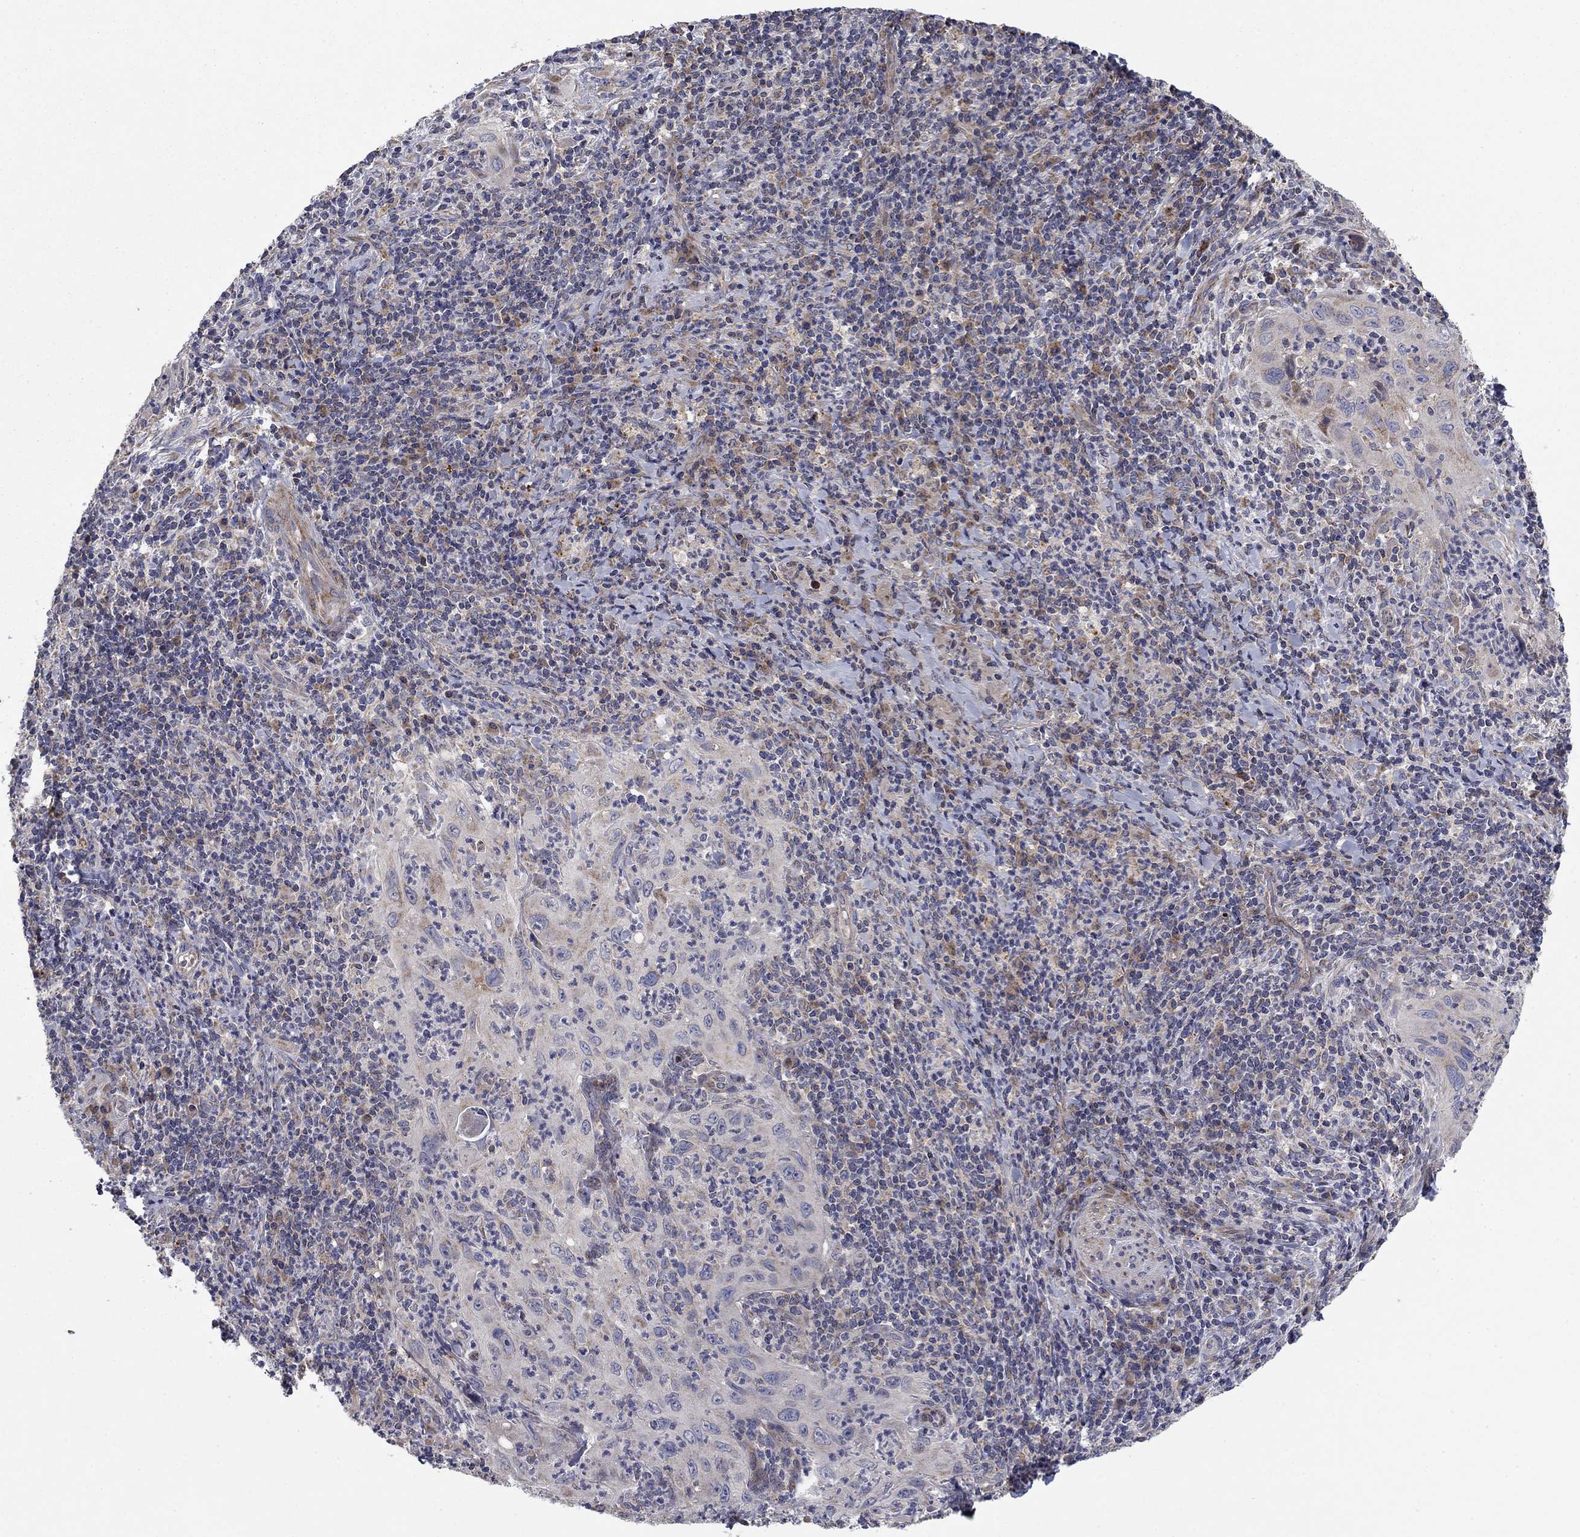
{"staining": {"intensity": "negative", "quantity": "none", "location": "none"}, "tissue": "cervical cancer", "cell_type": "Tumor cells", "image_type": "cancer", "snomed": [{"axis": "morphology", "description": "Squamous cell carcinoma, NOS"}, {"axis": "topography", "description": "Cervix"}], "caption": "There is no significant staining in tumor cells of cervical cancer.", "gene": "MMAA", "patient": {"sex": "female", "age": 26}}